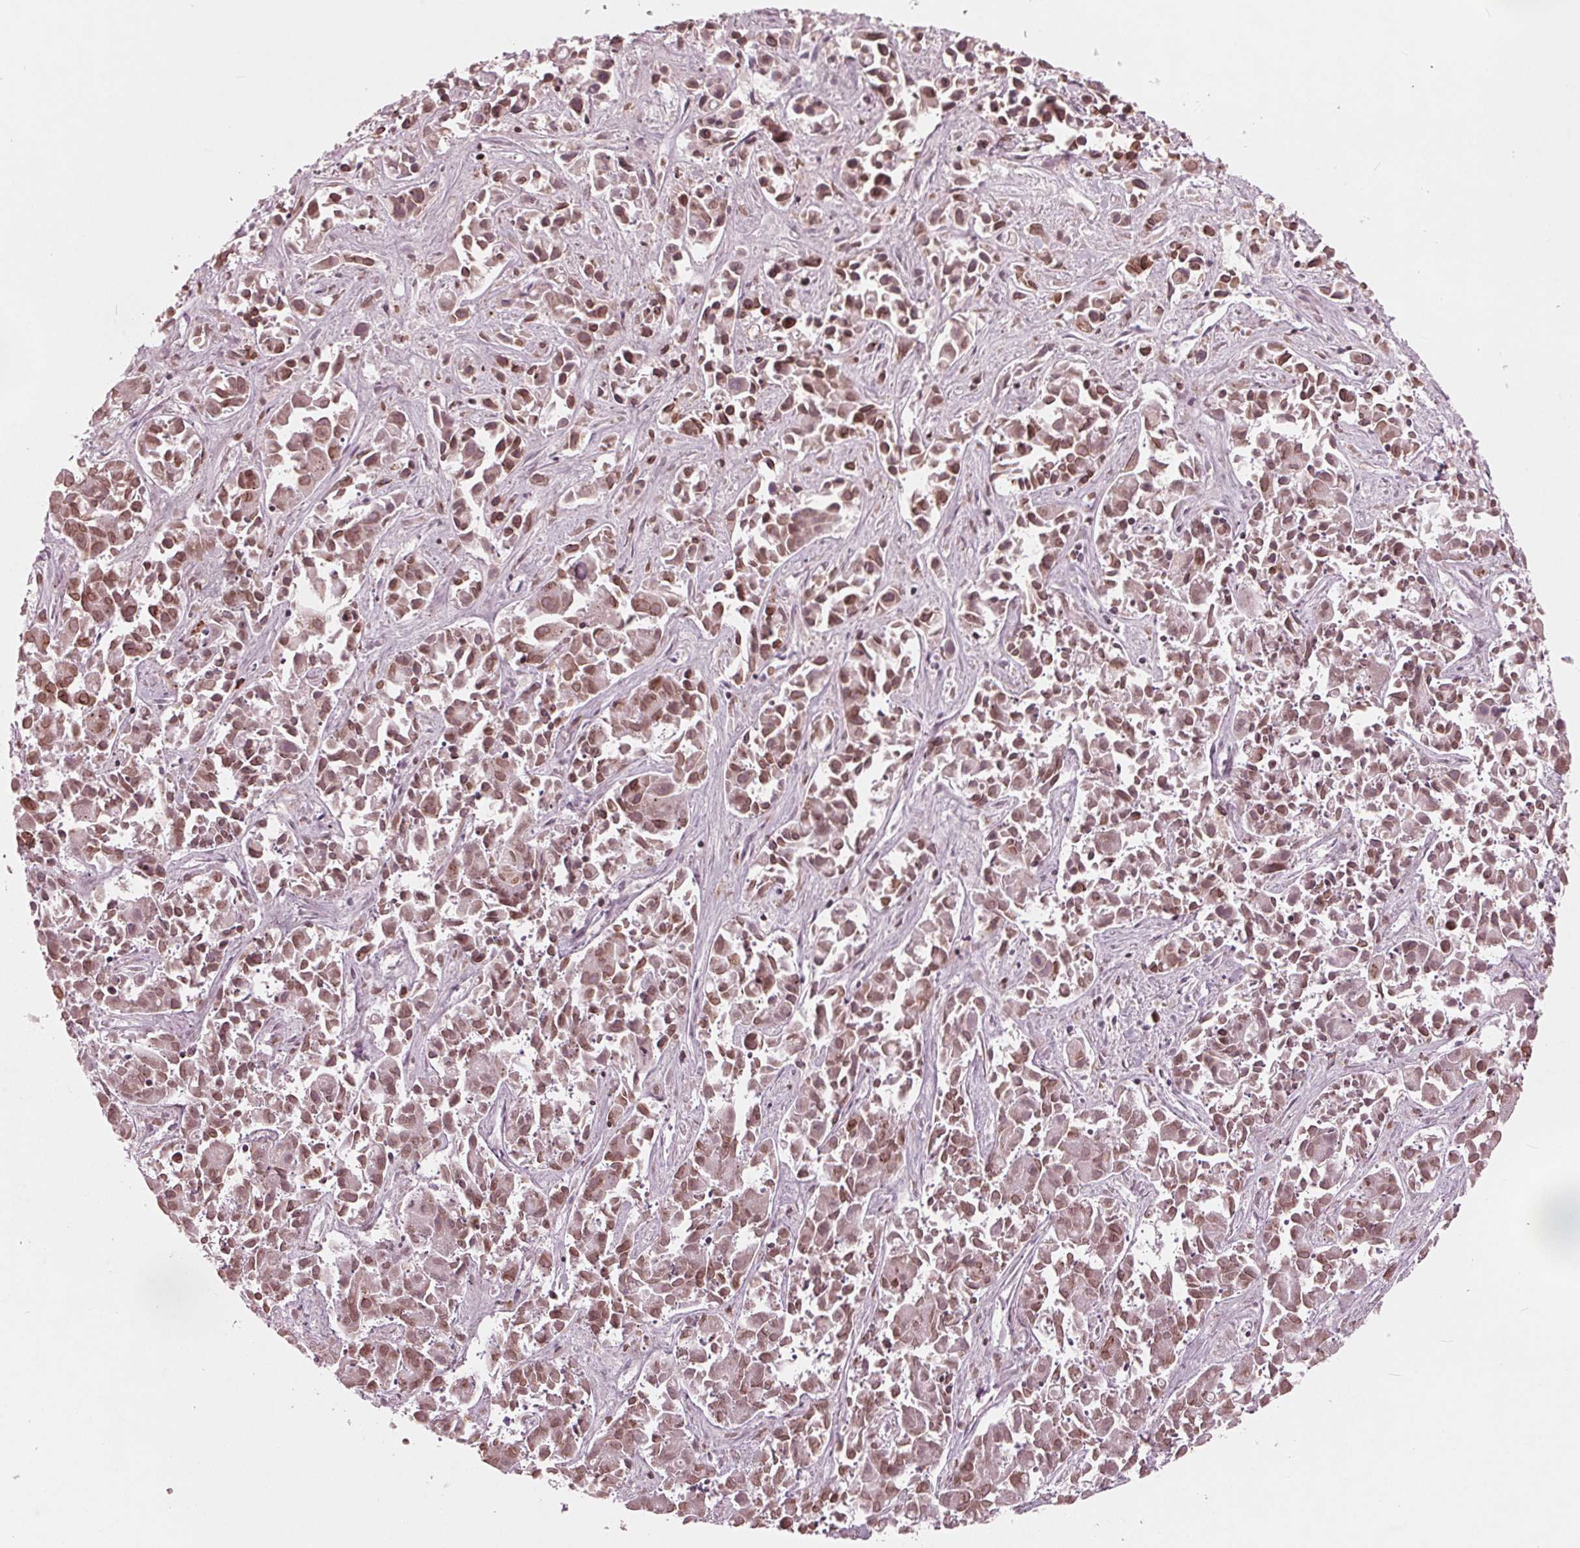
{"staining": {"intensity": "strong", "quantity": ">75%", "location": "cytoplasmic/membranous,nuclear"}, "tissue": "liver cancer", "cell_type": "Tumor cells", "image_type": "cancer", "snomed": [{"axis": "morphology", "description": "Cholangiocarcinoma"}, {"axis": "topography", "description": "Liver"}], "caption": "Brown immunohistochemical staining in cholangiocarcinoma (liver) exhibits strong cytoplasmic/membranous and nuclear expression in about >75% of tumor cells. (DAB IHC with brightfield microscopy, high magnification).", "gene": "NUP210", "patient": {"sex": "female", "age": 81}}